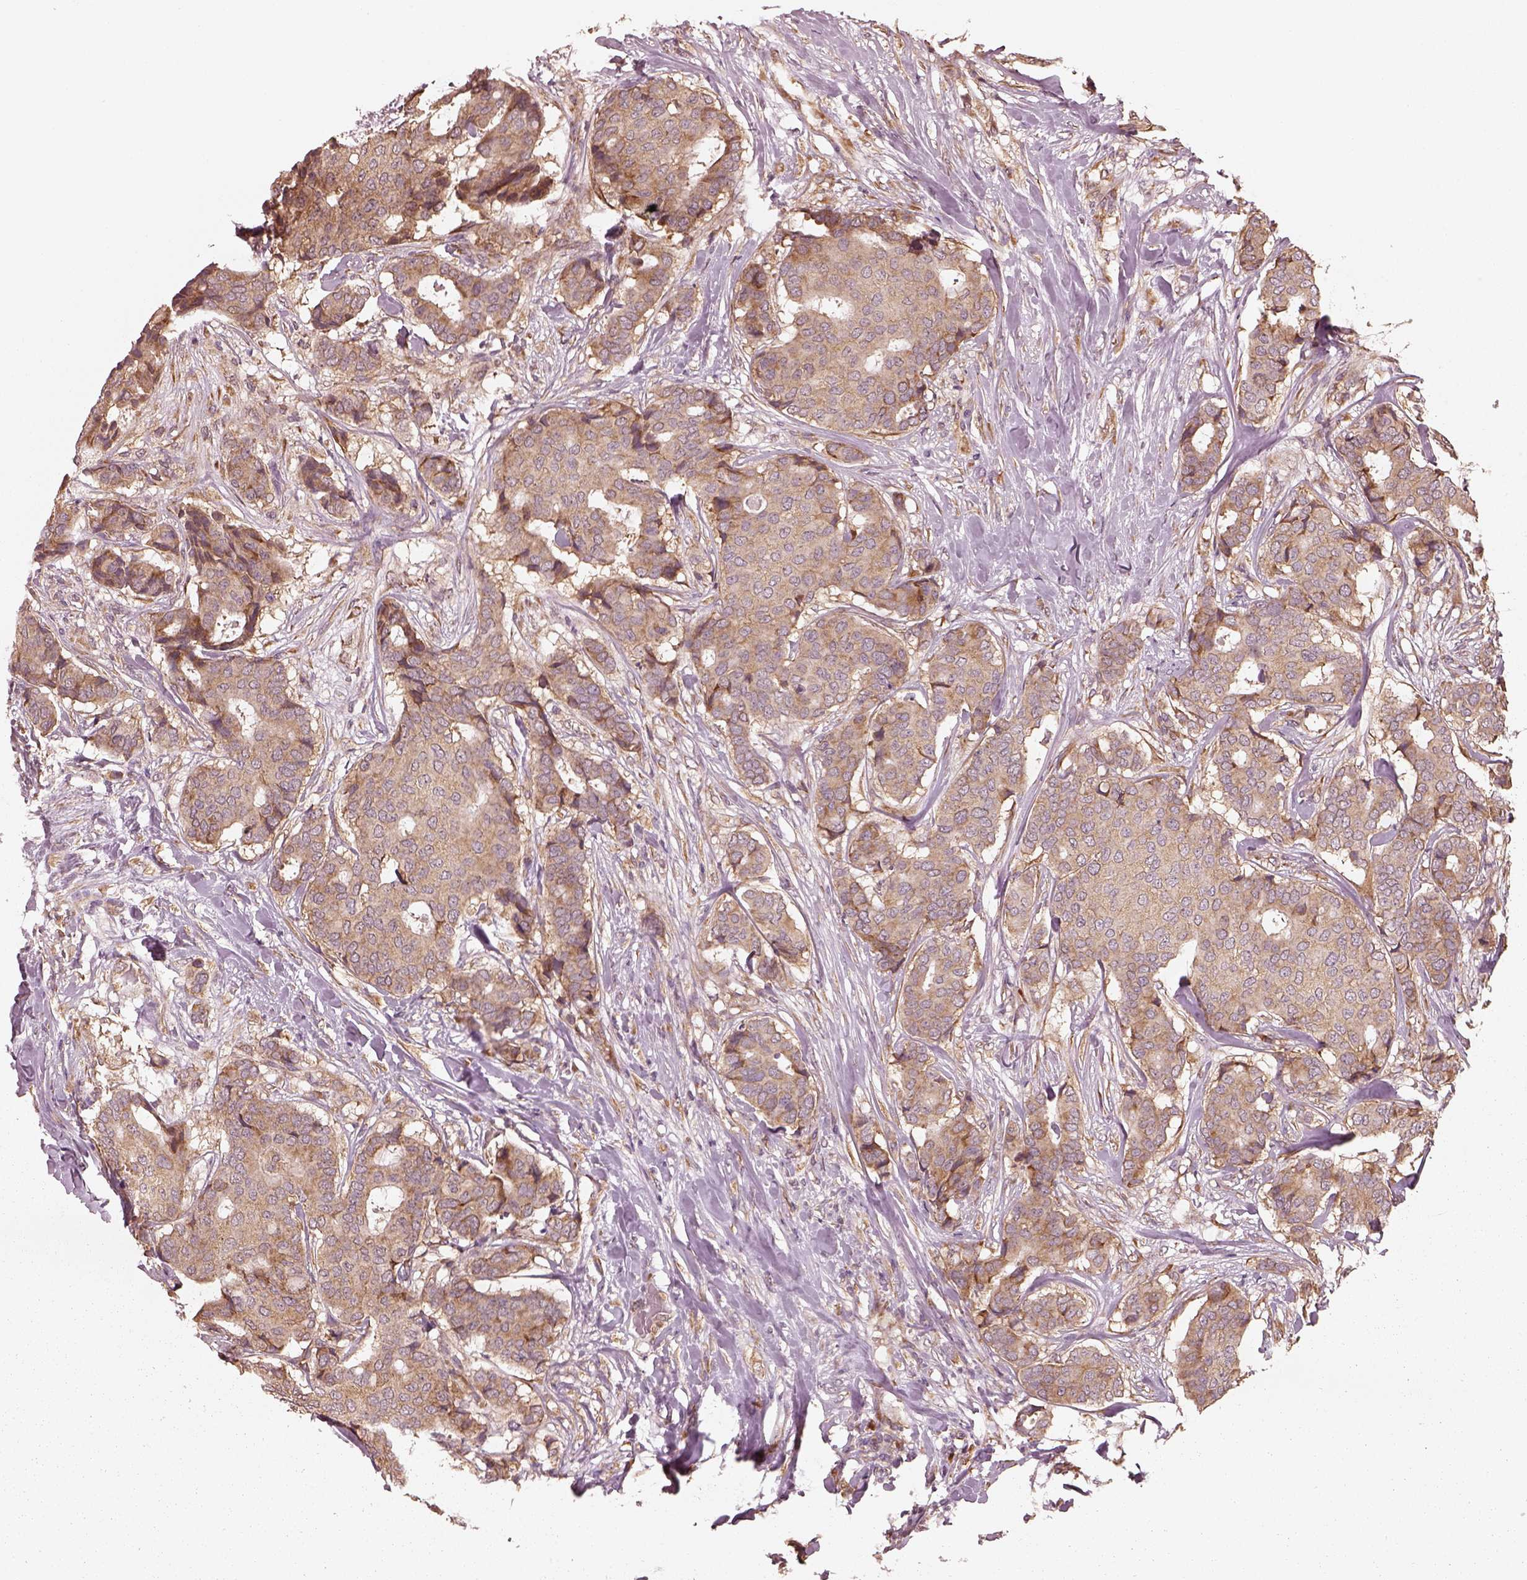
{"staining": {"intensity": "weak", "quantity": ">75%", "location": "cytoplasmic/membranous"}, "tissue": "breast cancer", "cell_type": "Tumor cells", "image_type": "cancer", "snomed": [{"axis": "morphology", "description": "Duct carcinoma"}, {"axis": "topography", "description": "Breast"}], "caption": "High-power microscopy captured an IHC image of invasive ductal carcinoma (breast), revealing weak cytoplasmic/membranous positivity in about >75% of tumor cells.", "gene": "RPS5", "patient": {"sex": "female", "age": 75}}